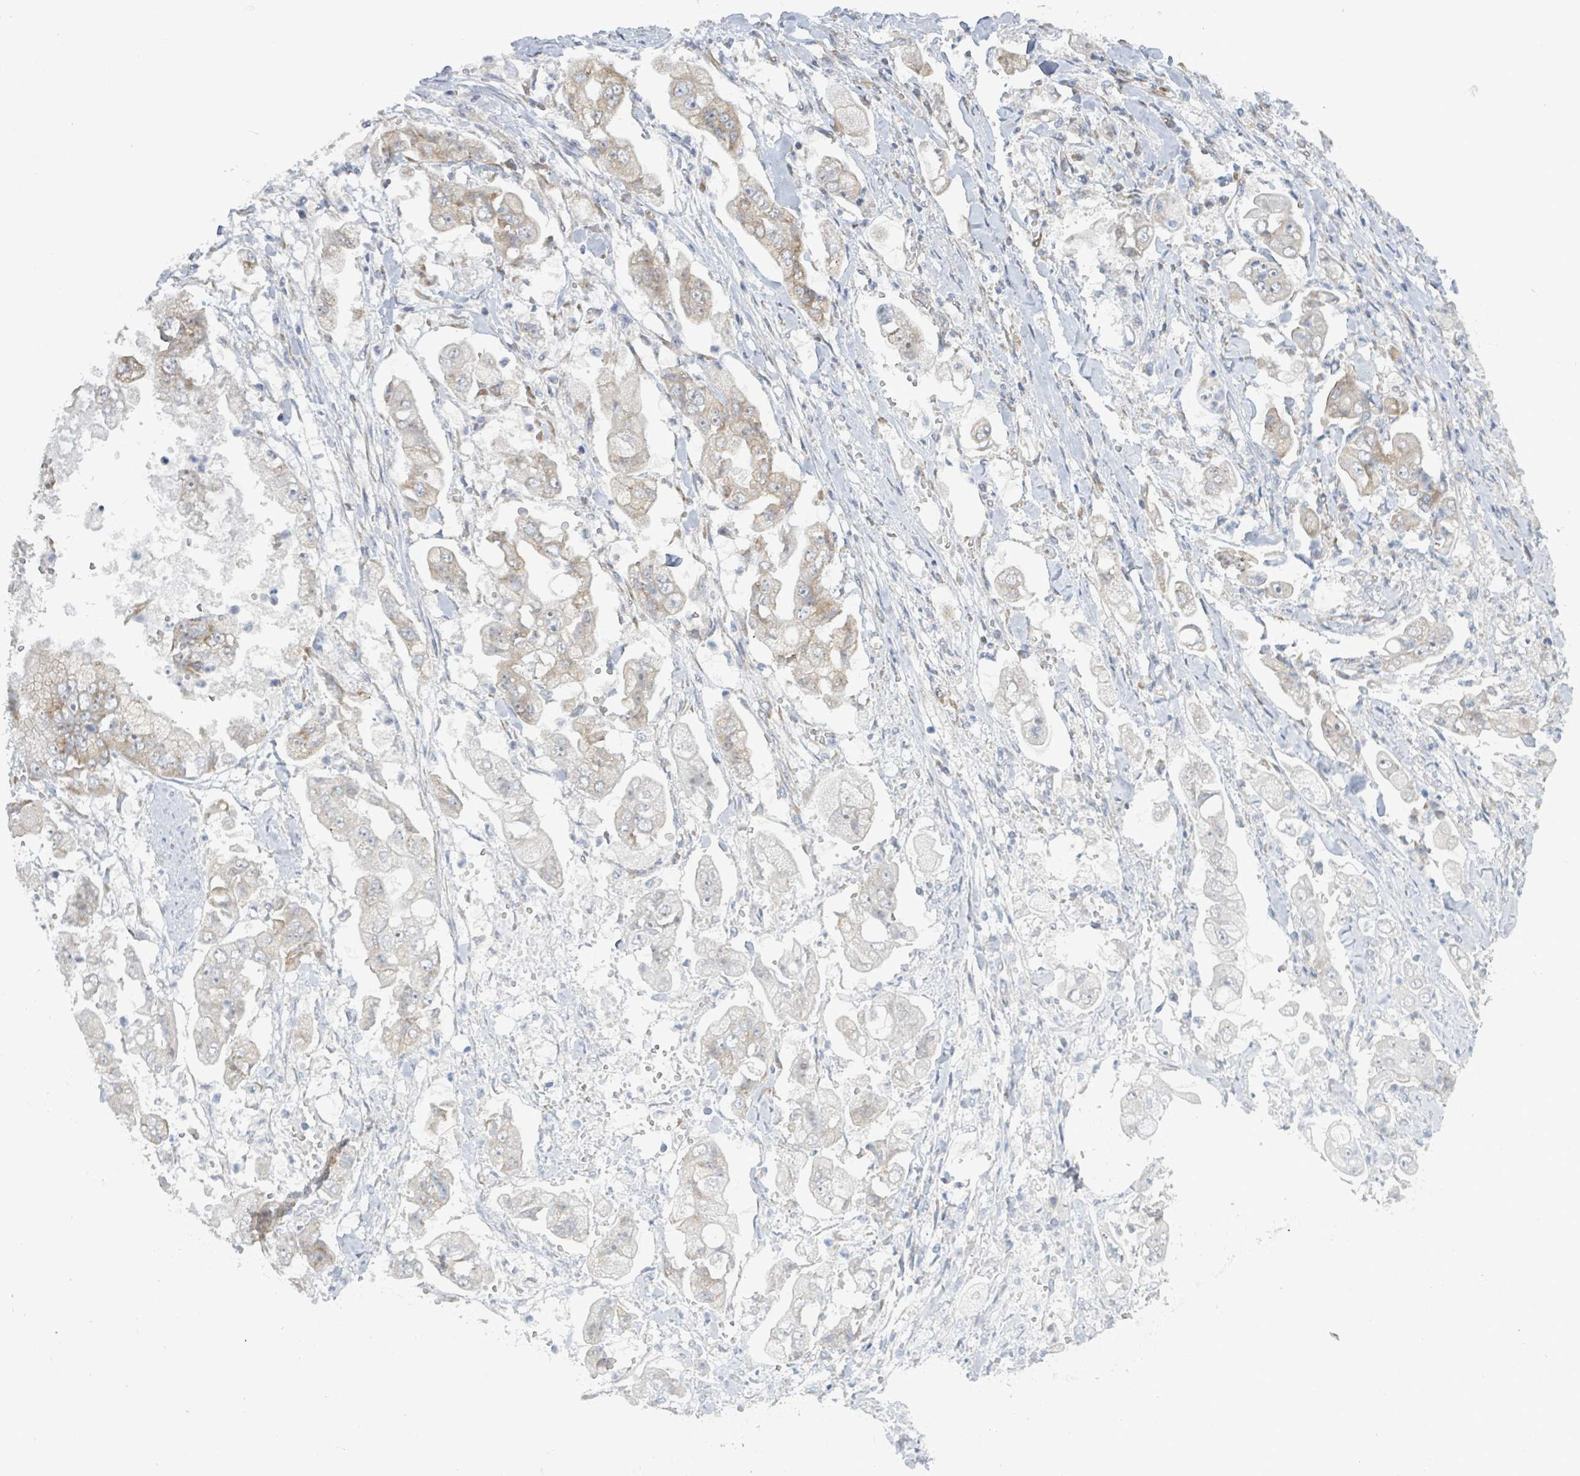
{"staining": {"intensity": "weak", "quantity": "25%-75%", "location": "cytoplasmic/membranous"}, "tissue": "stomach cancer", "cell_type": "Tumor cells", "image_type": "cancer", "snomed": [{"axis": "morphology", "description": "Adenocarcinoma, NOS"}, {"axis": "topography", "description": "Stomach"}], "caption": "Protein expression analysis of human stomach cancer (adenocarcinoma) reveals weak cytoplasmic/membranous staining in about 25%-75% of tumor cells.", "gene": "RPL32", "patient": {"sex": "male", "age": 62}}